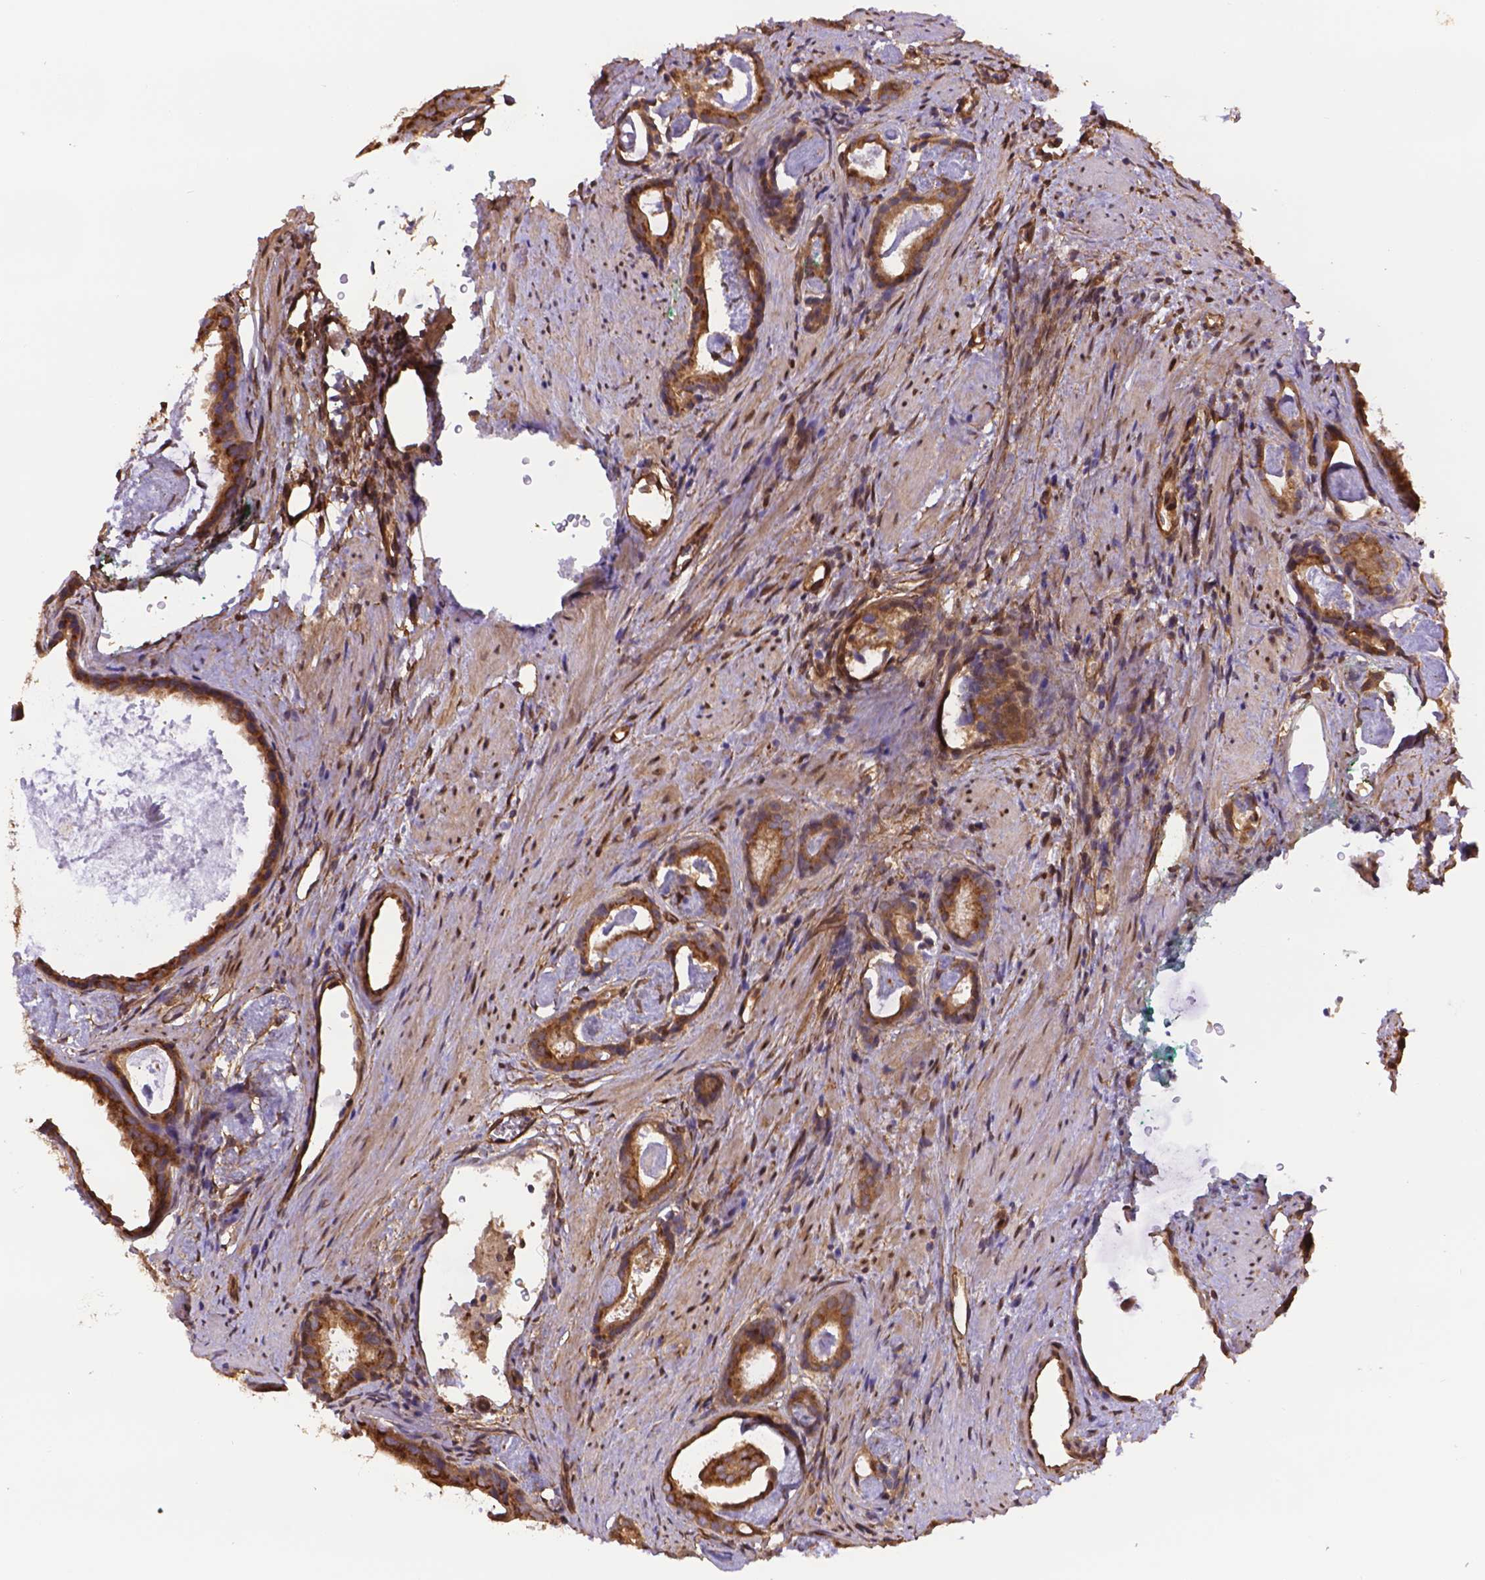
{"staining": {"intensity": "moderate", "quantity": ">75%", "location": "cytoplasmic/membranous"}, "tissue": "prostate cancer", "cell_type": "Tumor cells", "image_type": "cancer", "snomed": [{"axis": "morphology", "description": "Adenocarcinoma, Low grade"}, {"axis": "topography", "description": "Prostate and seminal vesicle, NOS"}], "caption": "A brown stain labels moderate cytoplasmic/membranous expression of a protein in prostate adenocarcinoma (low-grade) tumor cells.", "gene": "YAP1", "patient": {"sex": "male", "age": 71}}